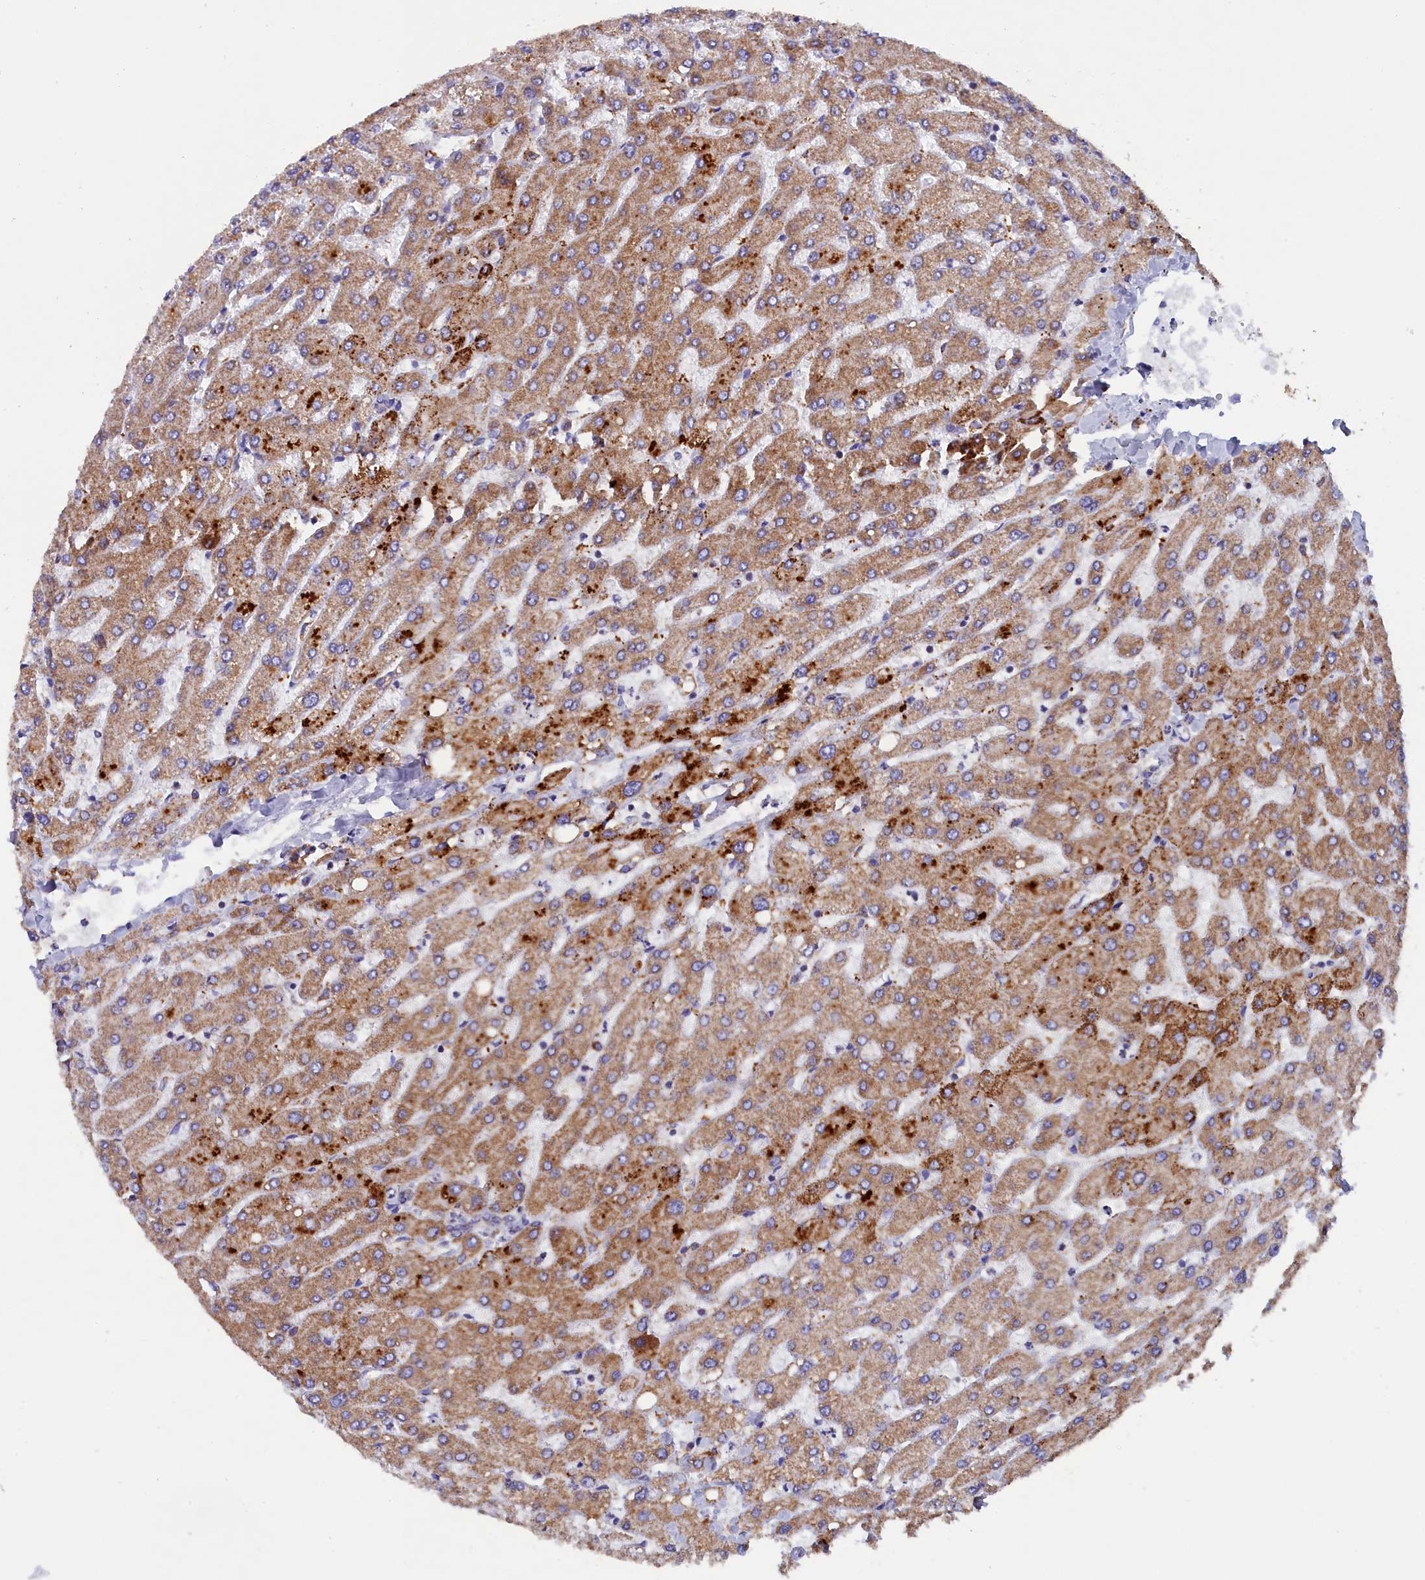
{"staining": {"intensity": "weak", "quantity": ">75%", "location": "cytoplasmic/membranous"}, "tissue": "liver", "cell_type": "Cholangiocytes", "image_type": "normal", "snomed": [{"axis": "morphology", "description": "Normal tissue, NOS"}, {"axis": "topography", "description": "Liver"}], "caption": "Weak cytoplasmic/membranous expression for a protein is identified in approximately >75% of cholangiocytes of normal liver using immunohistochemistry (IHC).", "gene": "SLC39A3", "patient": {"sex": "male", "age": 55}}